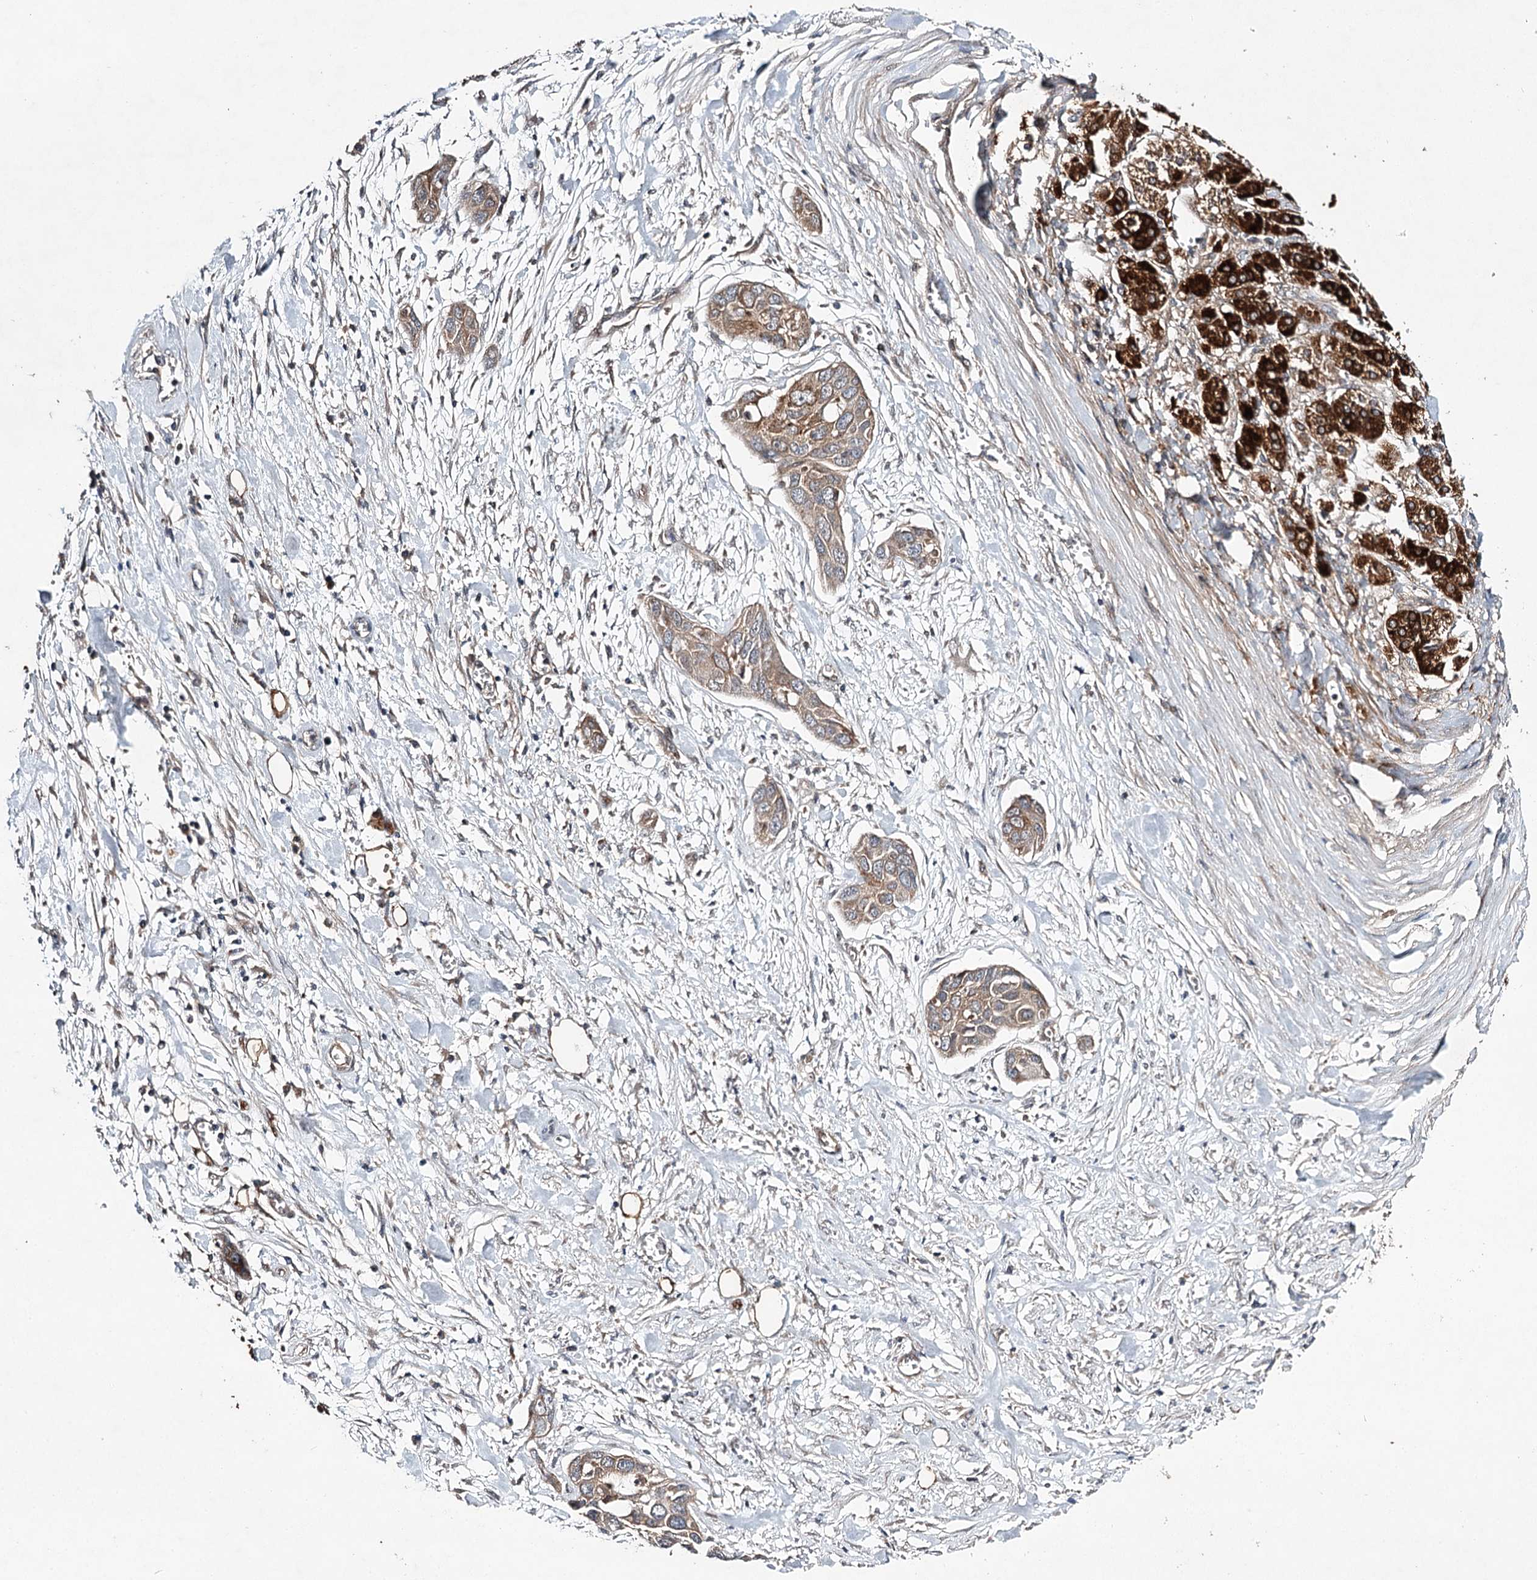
{"staining": {"intensity": "moderate", "quantity": ">75%", "location": "cytoplasmic/membranous"}, "tissue": "pancreatic cancer", "cell_type": "Tumor cells", "image_type": "cancer", "snomed": [{"axis": "morphology", "description": "Adenocarcinoma, NOS"}, {"axis": "topography", "description": "Pancreas"}], "caption": "Pancreatic adenocarcinoma stained with DAB (3,3'-diaminobenzidine) immunohistochemistry reveals medium levels of moderate cytoplasmic/membranous expression in about >75% of tumor cells.", "gene": "LSS", "patient": {"sex": "female", "age": 60}}